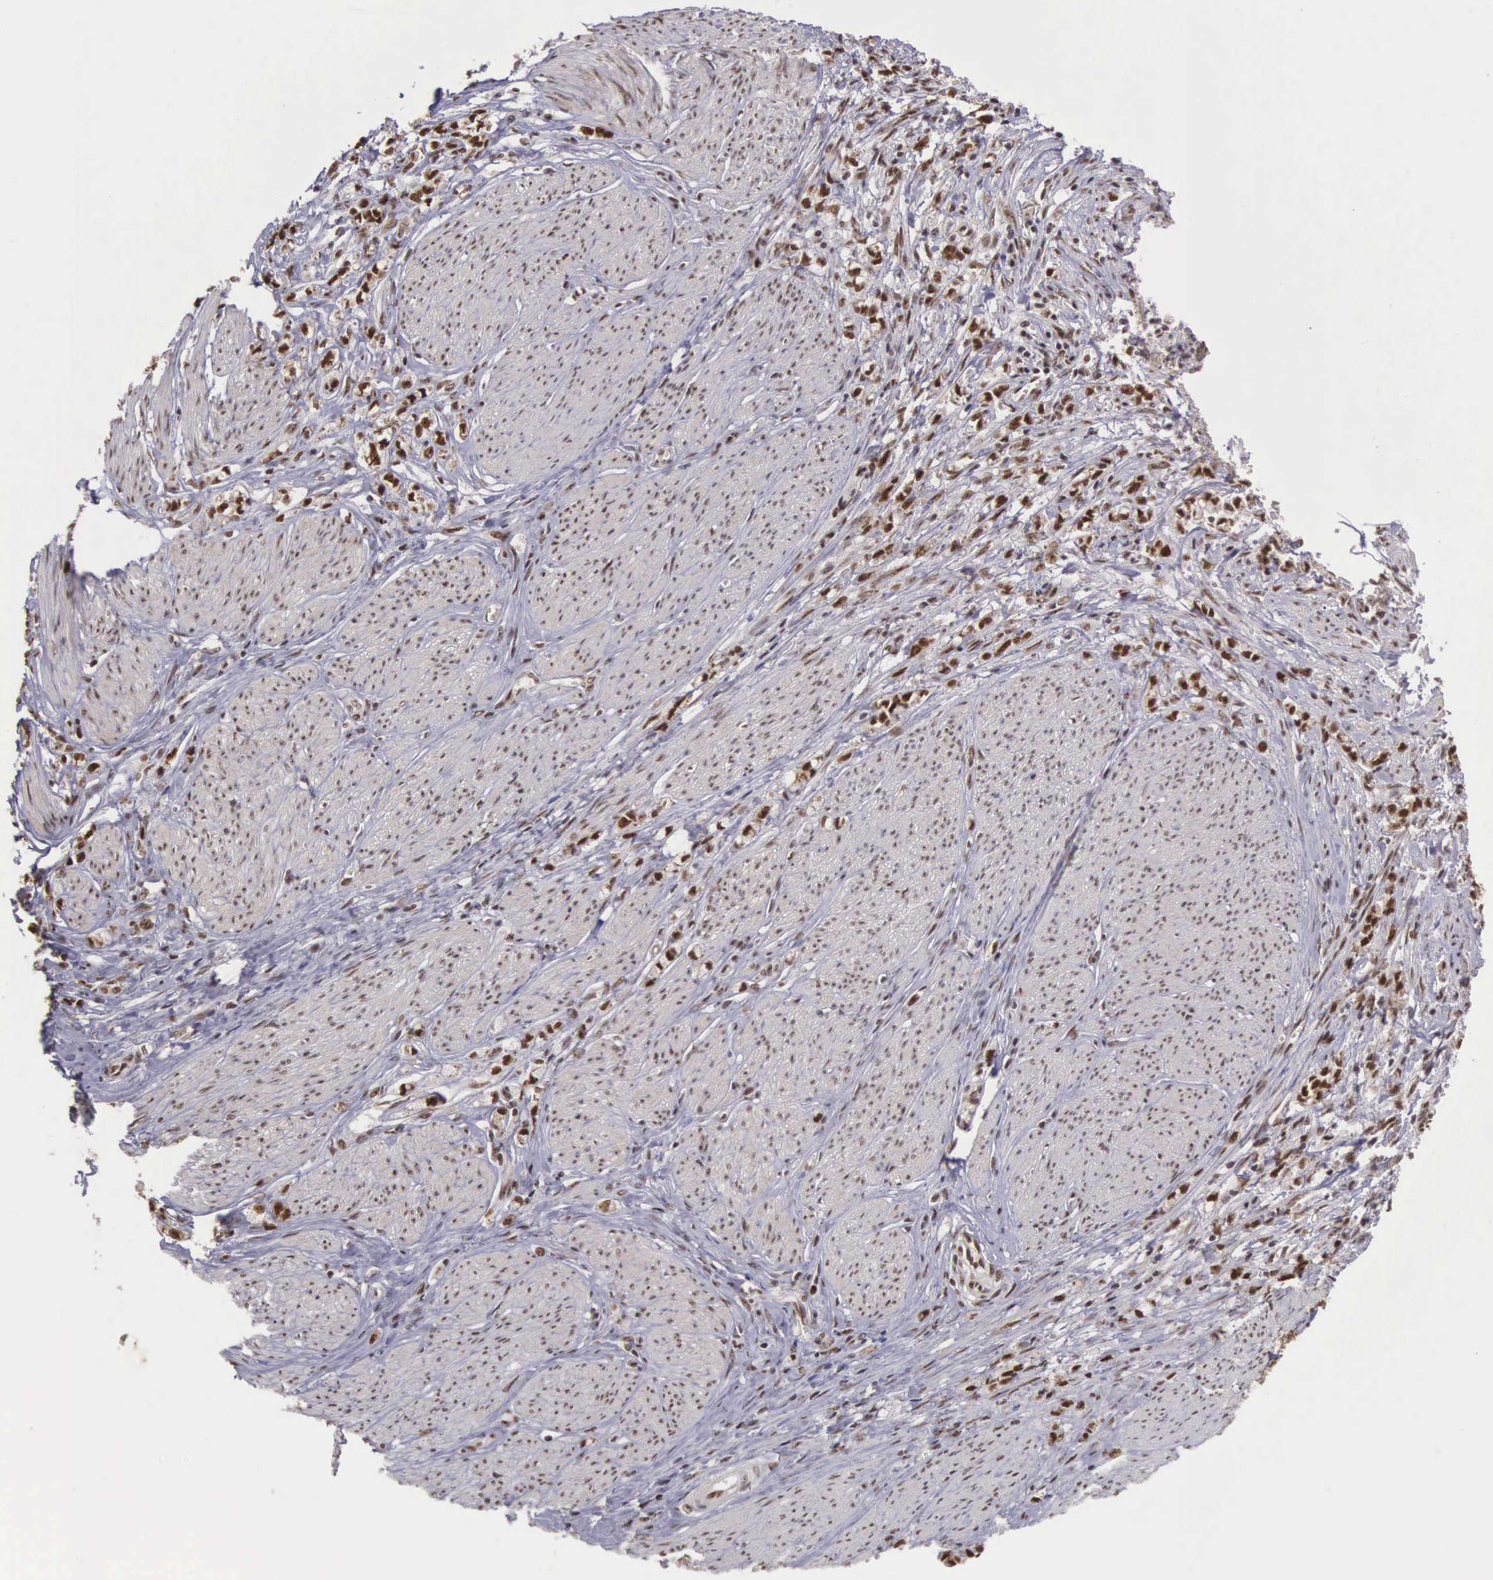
{"staining": {"intensity": "strong", "quantity": ">75%", "location": "nuclear"}, "tissue": "stomach cancer", "cell_type": "Tumor cells", "image_type": "cancer", "snomed": [{"axis": "morphology", "description": "Adenocarcinoma, NOS"}, {"axis": "topography", "description": "Stomach"}], "caption": "High-magnification brightfield microscopy of stomach cancer stained with DAB (3,3'-diaminobenzidine) (brown) and counterstained with hematoxylin (blue). tumor cells exhibit strong nuclear positivity is appreciated in approximately>75% of cells. (IHC, brightfield microscopy, high magnification).", "gene": "POLR2F", "patient": {"sex": "male", "age": 72}}